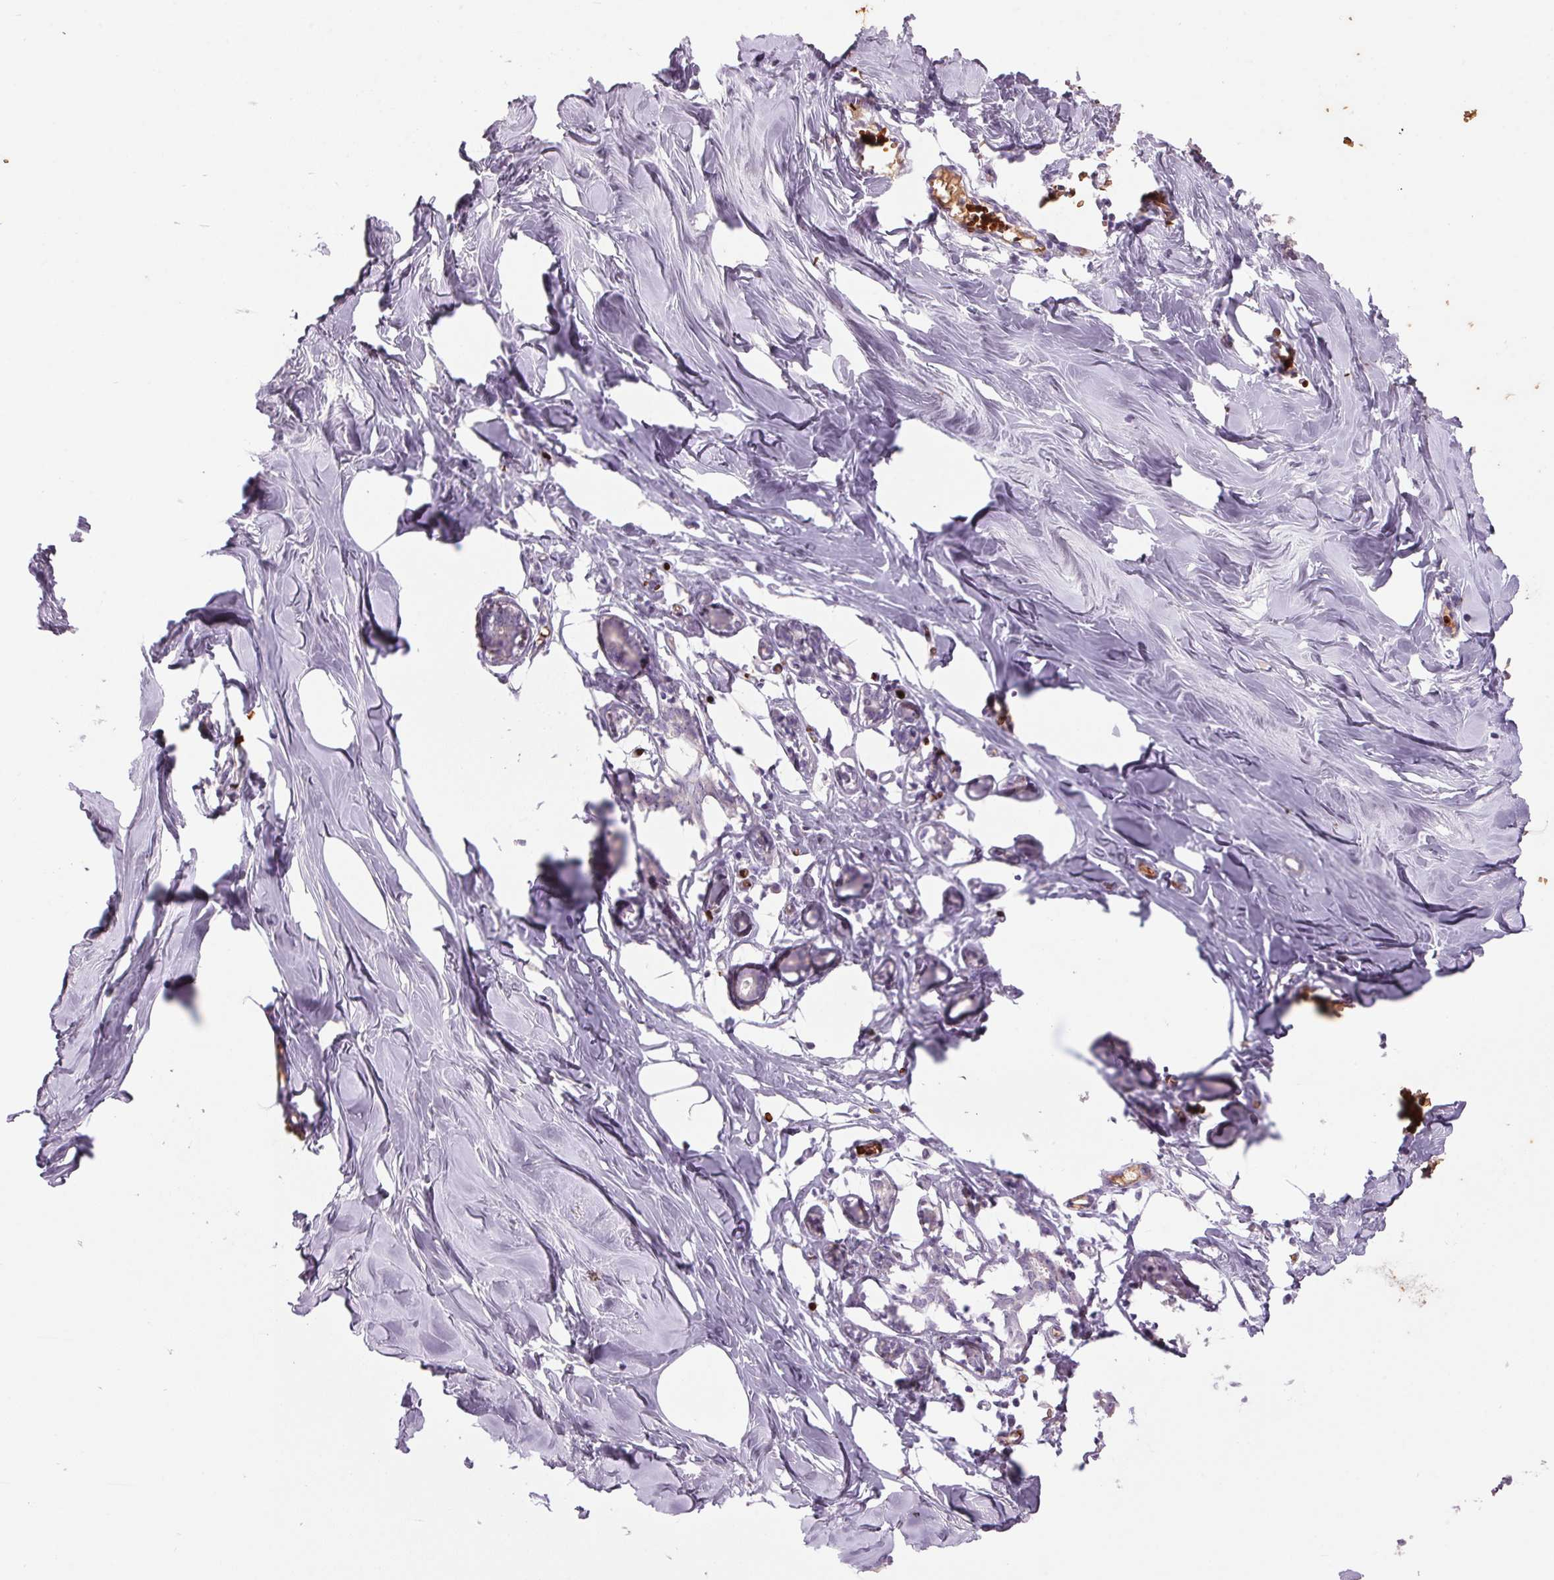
{"staining": {"intensity": "negative", "quantity": "none", "location": "none"}, "tissue": "breast", "cell_type": "Adipocytes", "image_type": "normal", "snomed": [{"axis": "morphology", "description": "Normal tissue, NOS"}, {"axis": "topography", "description": "Breast"}], "caption": "Immunohistochemistry image of normal breast stained for a protein (brown), which displays no staining in adipocytes. The staining was performed using DAB (3,3'-diaminobenzidine) to visualize the protein expression in brown, while the nuclei were stained in blue with hematoxylin (Magnification: 20x).", "gene": "HBQ1", "patient": {"sex": "female", "age": 27}}